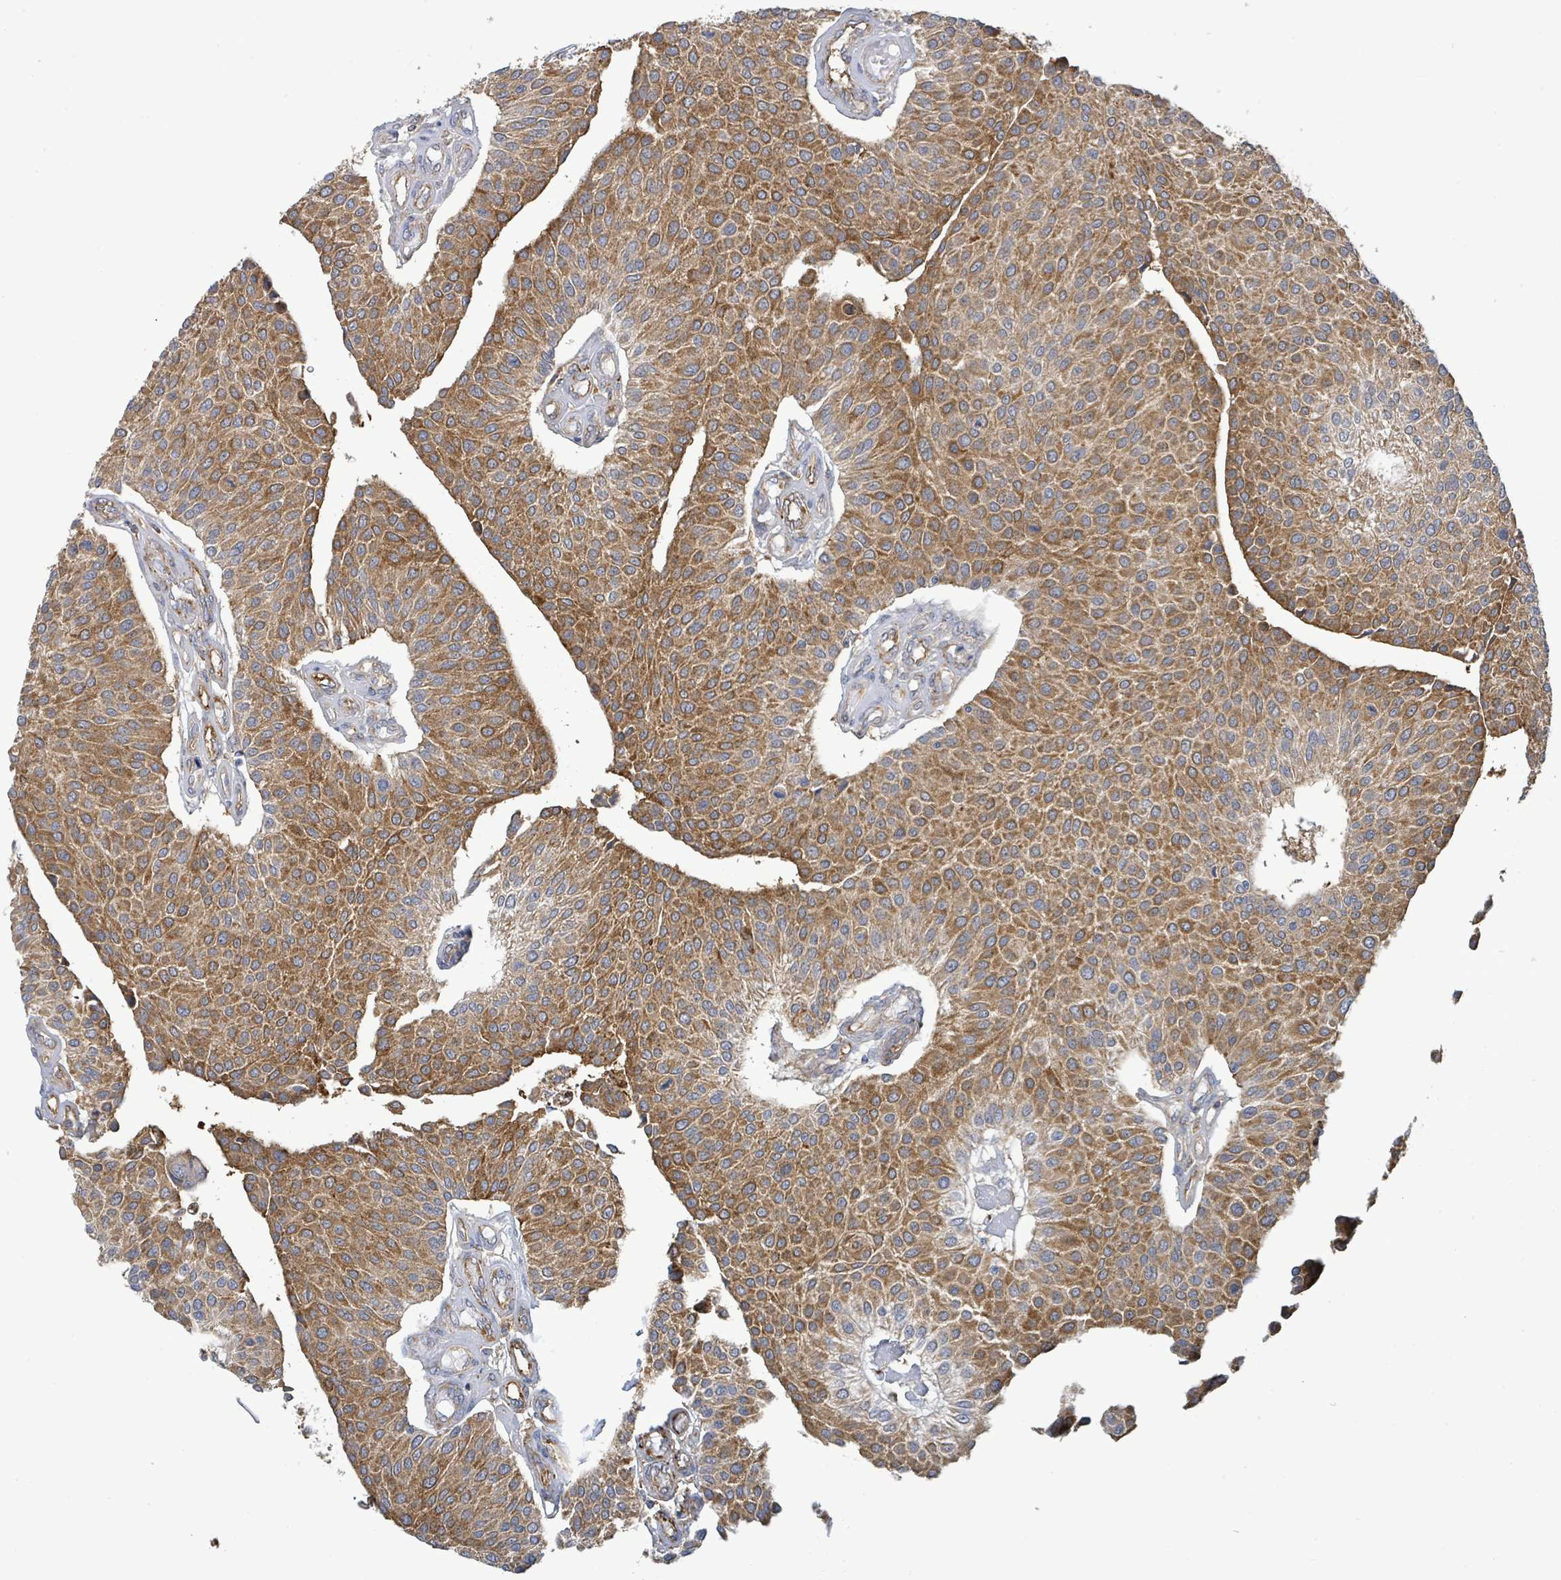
{"staining": {"intensity": "moderate", "quantity": ">75%", "location": "cytoplasmic/membranous"}, "tissue": "urothelial cancer", "cell_type": "Tumor cells", "image_type": "cancer", "snomed": [{"axis": "morphology", "description": "Urothelial carcinoma, NOS"}, {"axis": "topography", "description": "Urinary bladder"}], "caption": "Moderate cytoplasmic/membranous staining for a protein is seen in about >75% of tumor cells of urothelial cancer using immunohistochemistry.", "gene": "EGFL7", "patient": {"sex": "male", "age": 55}}